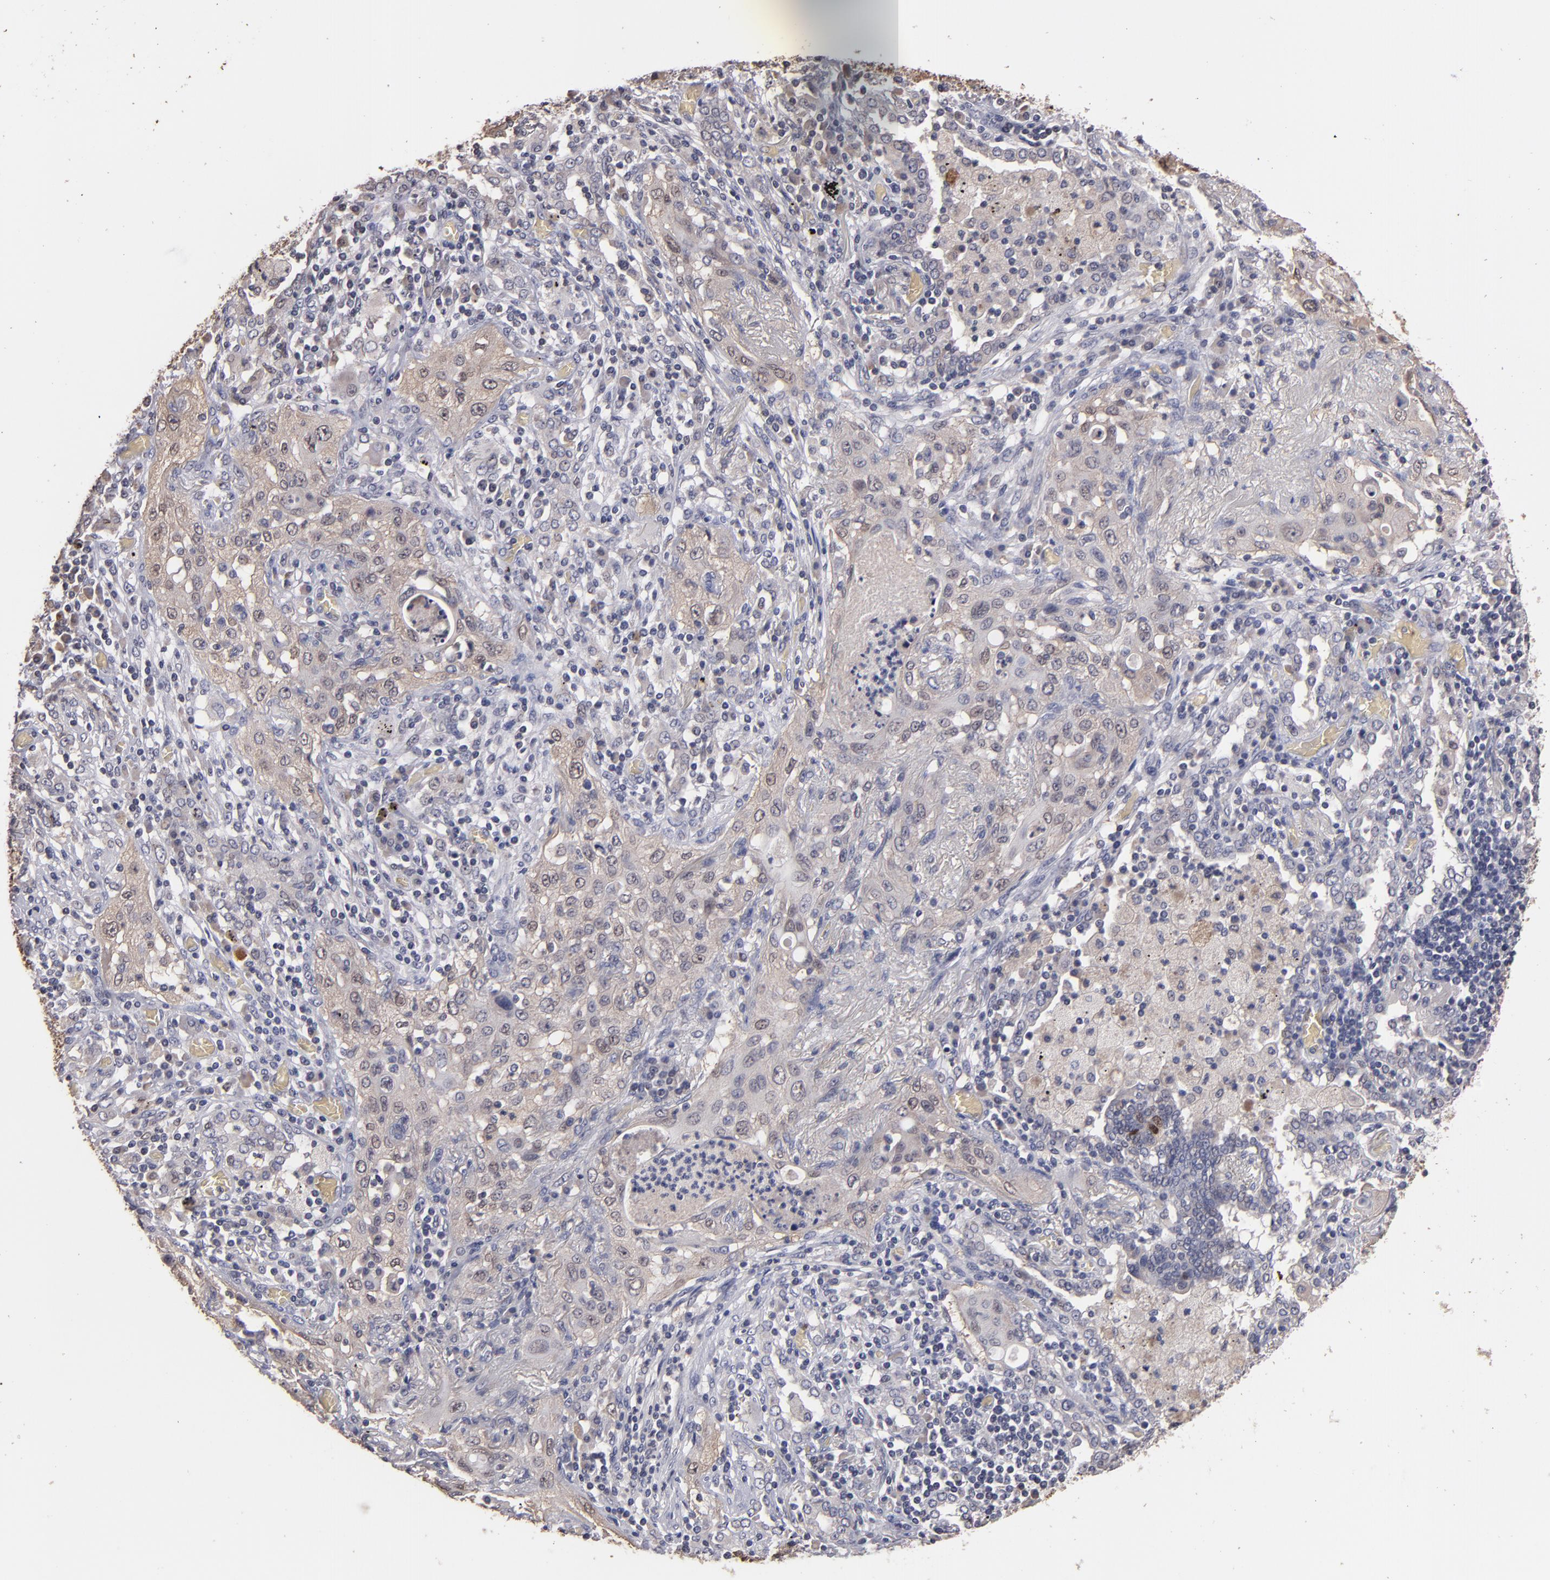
{"staining": {"intensity": "weak", "quantity": "<25%", "location": "cytoplasmic/membranous,nuclear"}, "tissue": "lung cancer", "cell_type": "Tumor cells", "image_type": "cancer", "snomed": [{"axis": "morphology", "description": "Squamous cell carcinoma, NOS"}, {"axis": "topography", "description": "Lung"}], "caption": "There is no significant expression in tumor cells of lung cancer (squamous cell carcinoma). Nuclei are stained in blue.", "gene": "S100A1", "patient": {"sex": "female", "age": 47}}